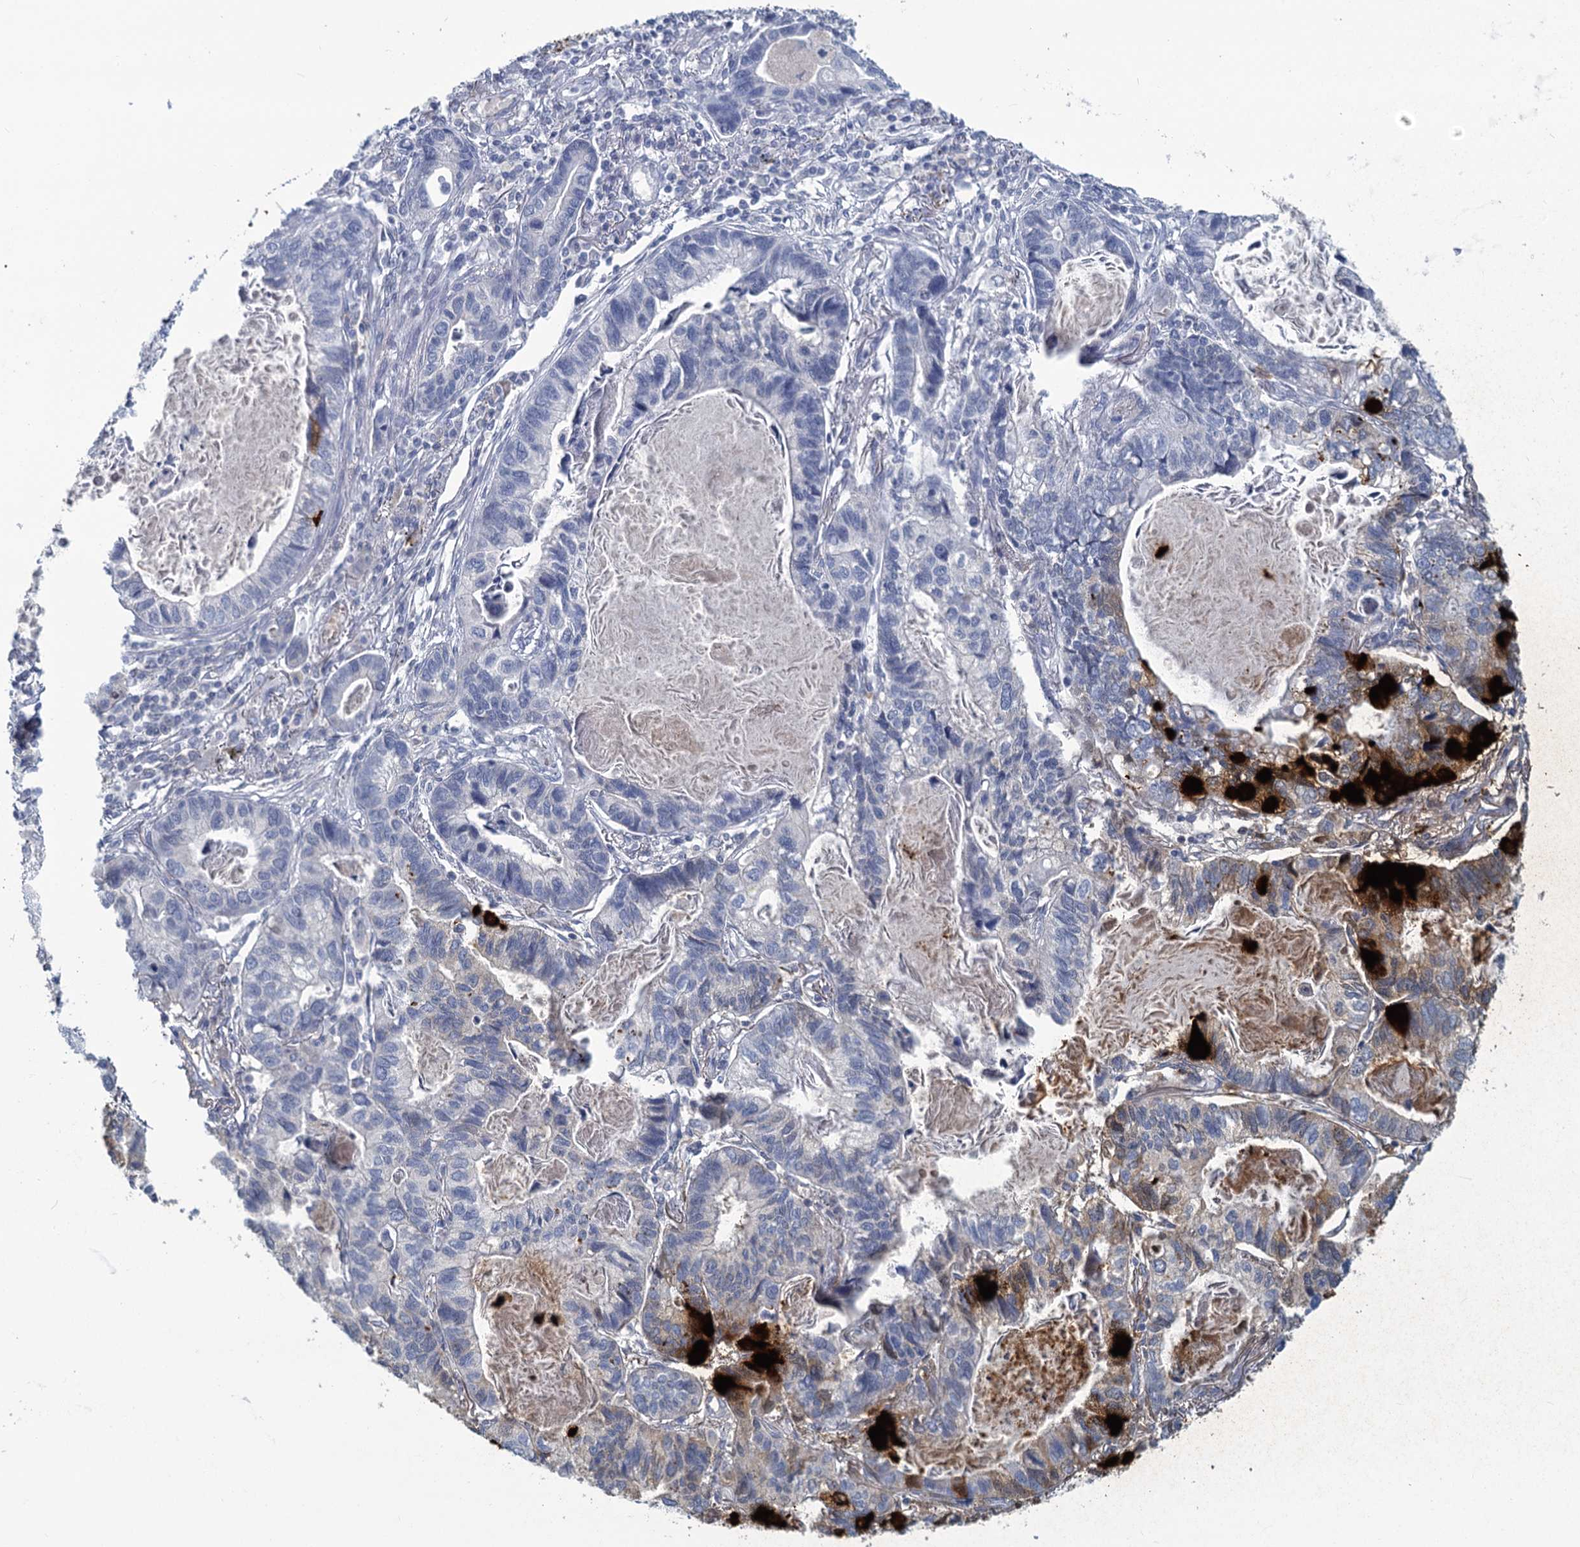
{"staining": {"intensity": "negative", "quantity": "none", "location": "none"}, "tissue": "lung cancer", "cell_type": "Tumor cells", "image_type": "cancer", "snomed": [{"axis": "morphology", "description": "Adenocarcinoma, NOS"}, {"axis": "topography", "description": "Lung"}], "caption": "Immunohistochemistry (IHC) of lung cancer demonstrates no positivity in tumor cells.", "gene": "CHGA", "patient": {"sex": "male", "age": 67}}